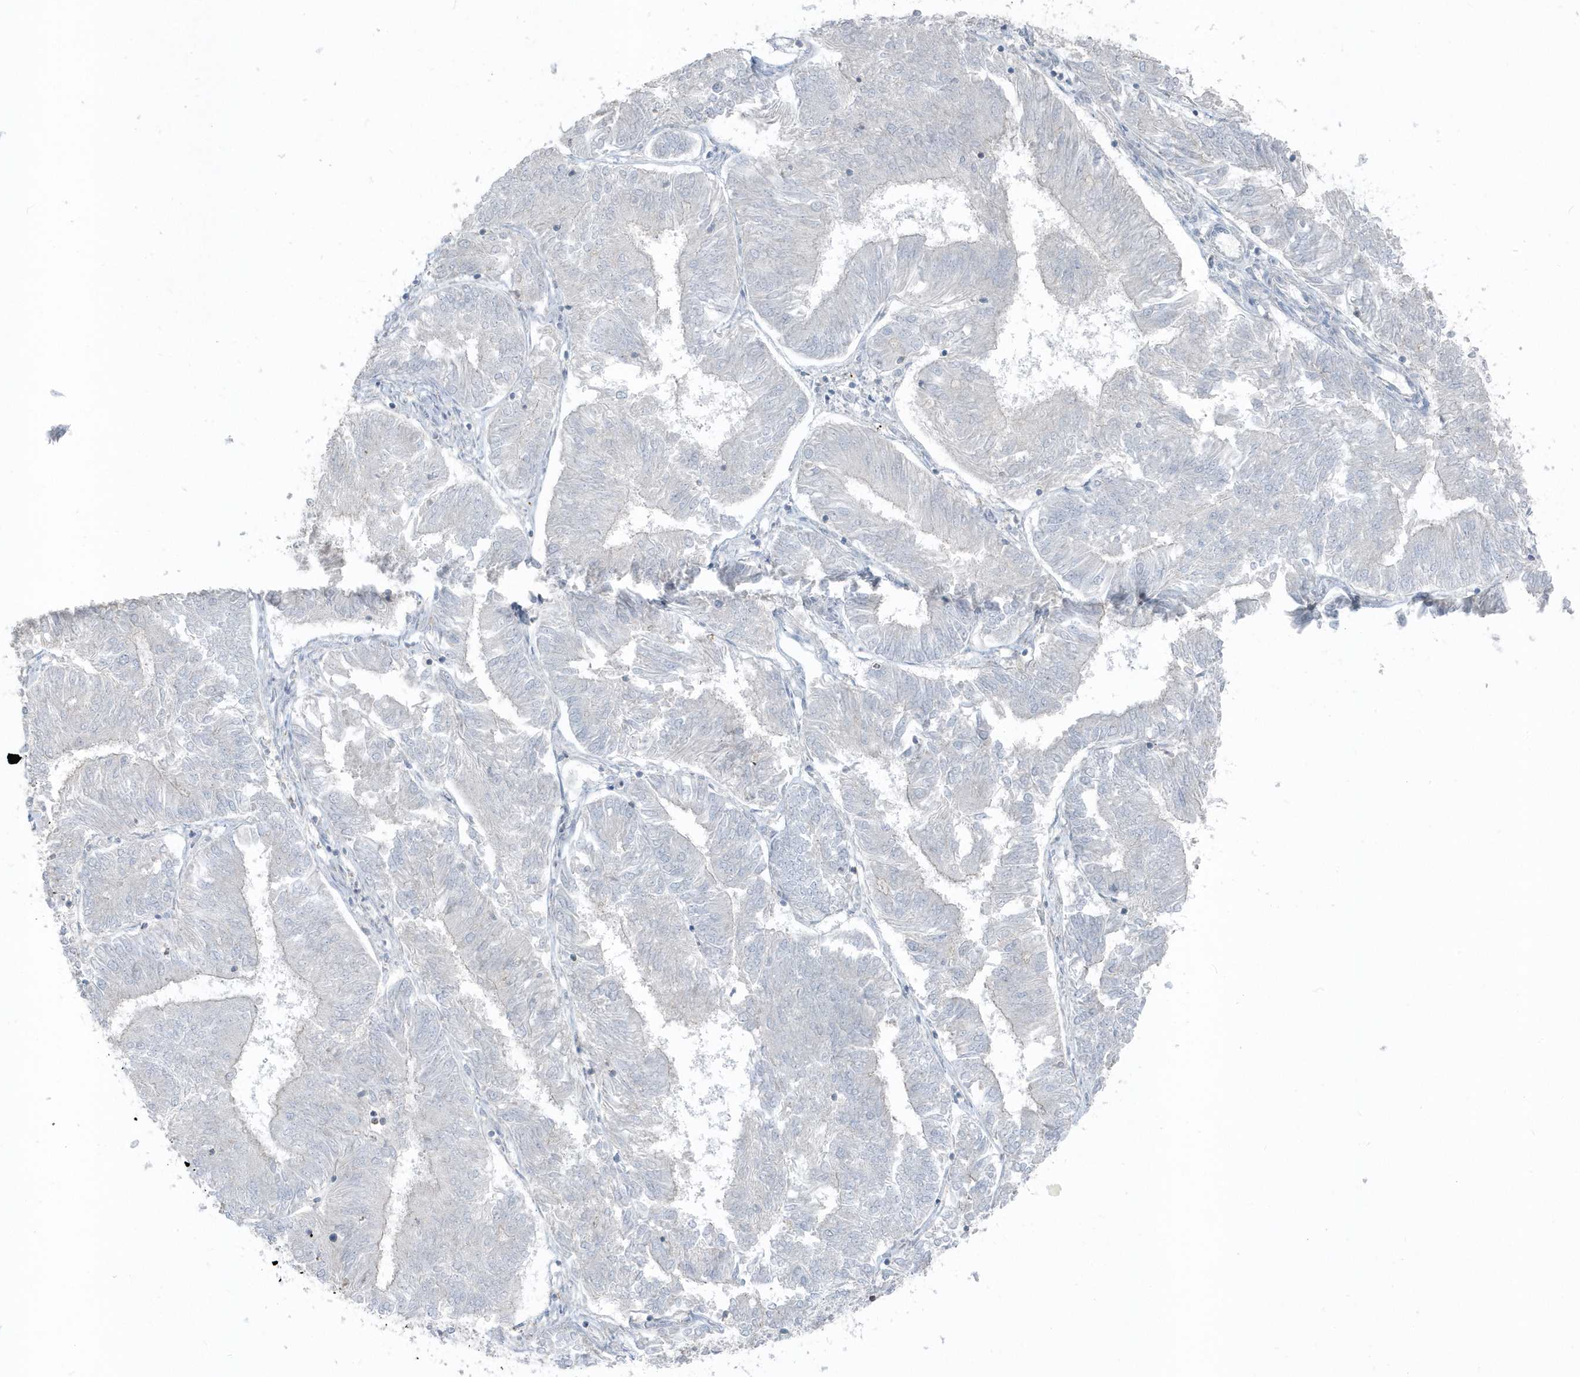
{"staining": {"intensity": "negative", "quantity": "none", "location": "none"}, "tissue": "endometrial cancer", "cell_type": "Tumor cells", "image_type": "cancer", "snomed": [{"axis": "morphology", "description": "Adenocarcinoma, NOS"}, {"axis": "topography", "description": "Endometrium"}], "caption": "Tumor cells are negative for protein expression in human endometrial cancer. (Brightfield microscopy of DAB immunohistochemistry (IHC) at high magnification).", "gene": "ACTC1", "patient": {"sex": "female", "age": 58}}